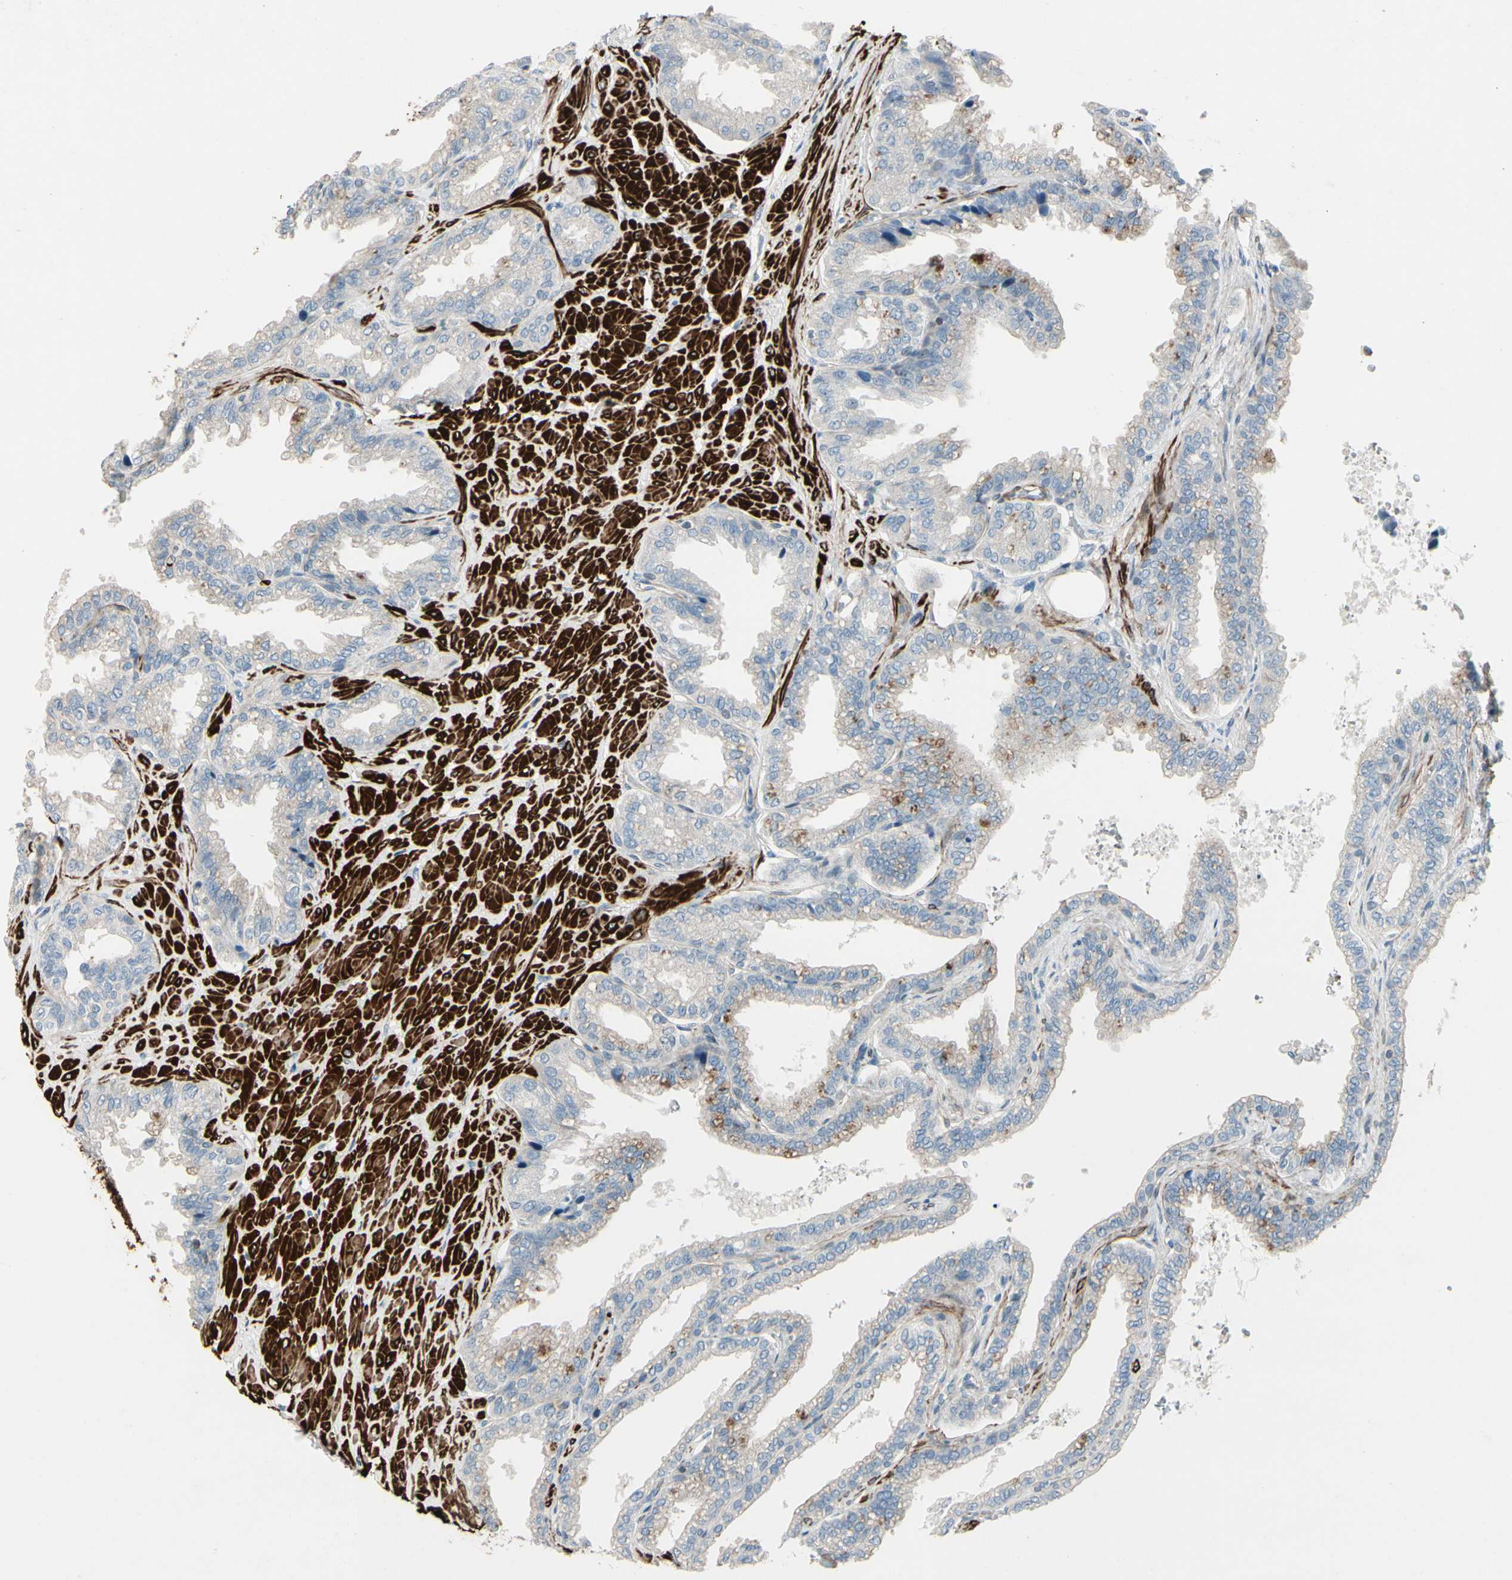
{"staining": {"intensity": "negative", "quantity": "none", "location": "none"}, "tissue": "seminal vesicle", "cell_type": "Glandular cells", "image_type": "normal", "snomed": [{"axis": "morphology", "description": "Normal tissue, NOS"}, {"axis": "topography", "description": "Seminal veicle"}], "caption": "This is an IHC photomicrograph of normal seminal vesicle. There is no positivity in glandular cells.", "gene": "TPM1", "patient": {"sex": "male", "age": 46}}